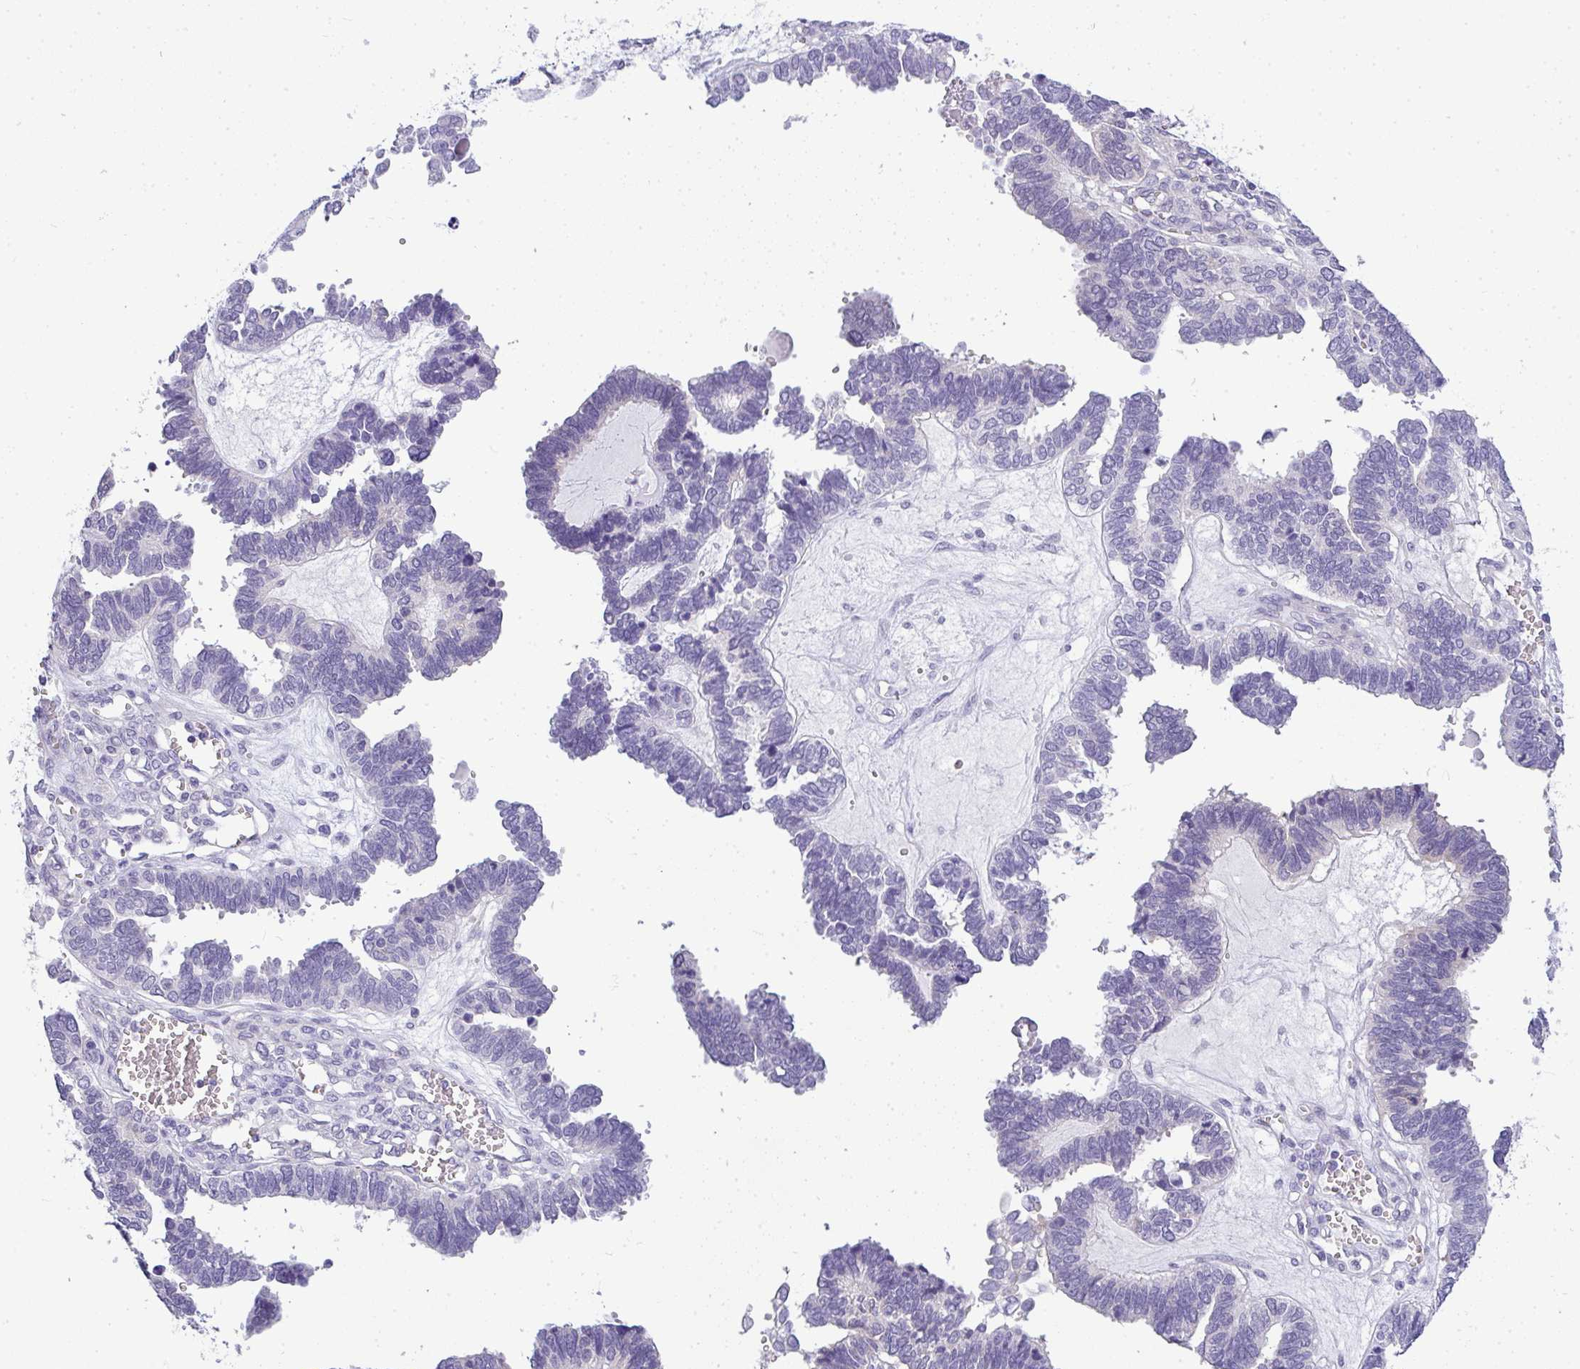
{"staining": {"intensity": "negative", "quantity": "none", "location": "none"}, "tissue": "ovarian cancer", "cell_type": "Tumor cells", "image_type": "cancer", "snomed": [{"axis": "morphology", "description": "Cystadenocarcinoma, serous, NOS"}, {"axis": "topography", "description": "Ovary"}], "caption": "This histopathology image is of serous cystadenocarcinoma (ovarian) stained with IHC to label a protein in brown with the nuclei are counter-stained blue. There is no positivity in tumor cells.", "gene": "LIPE", "patient": {"sex": "female", "age": 51}}